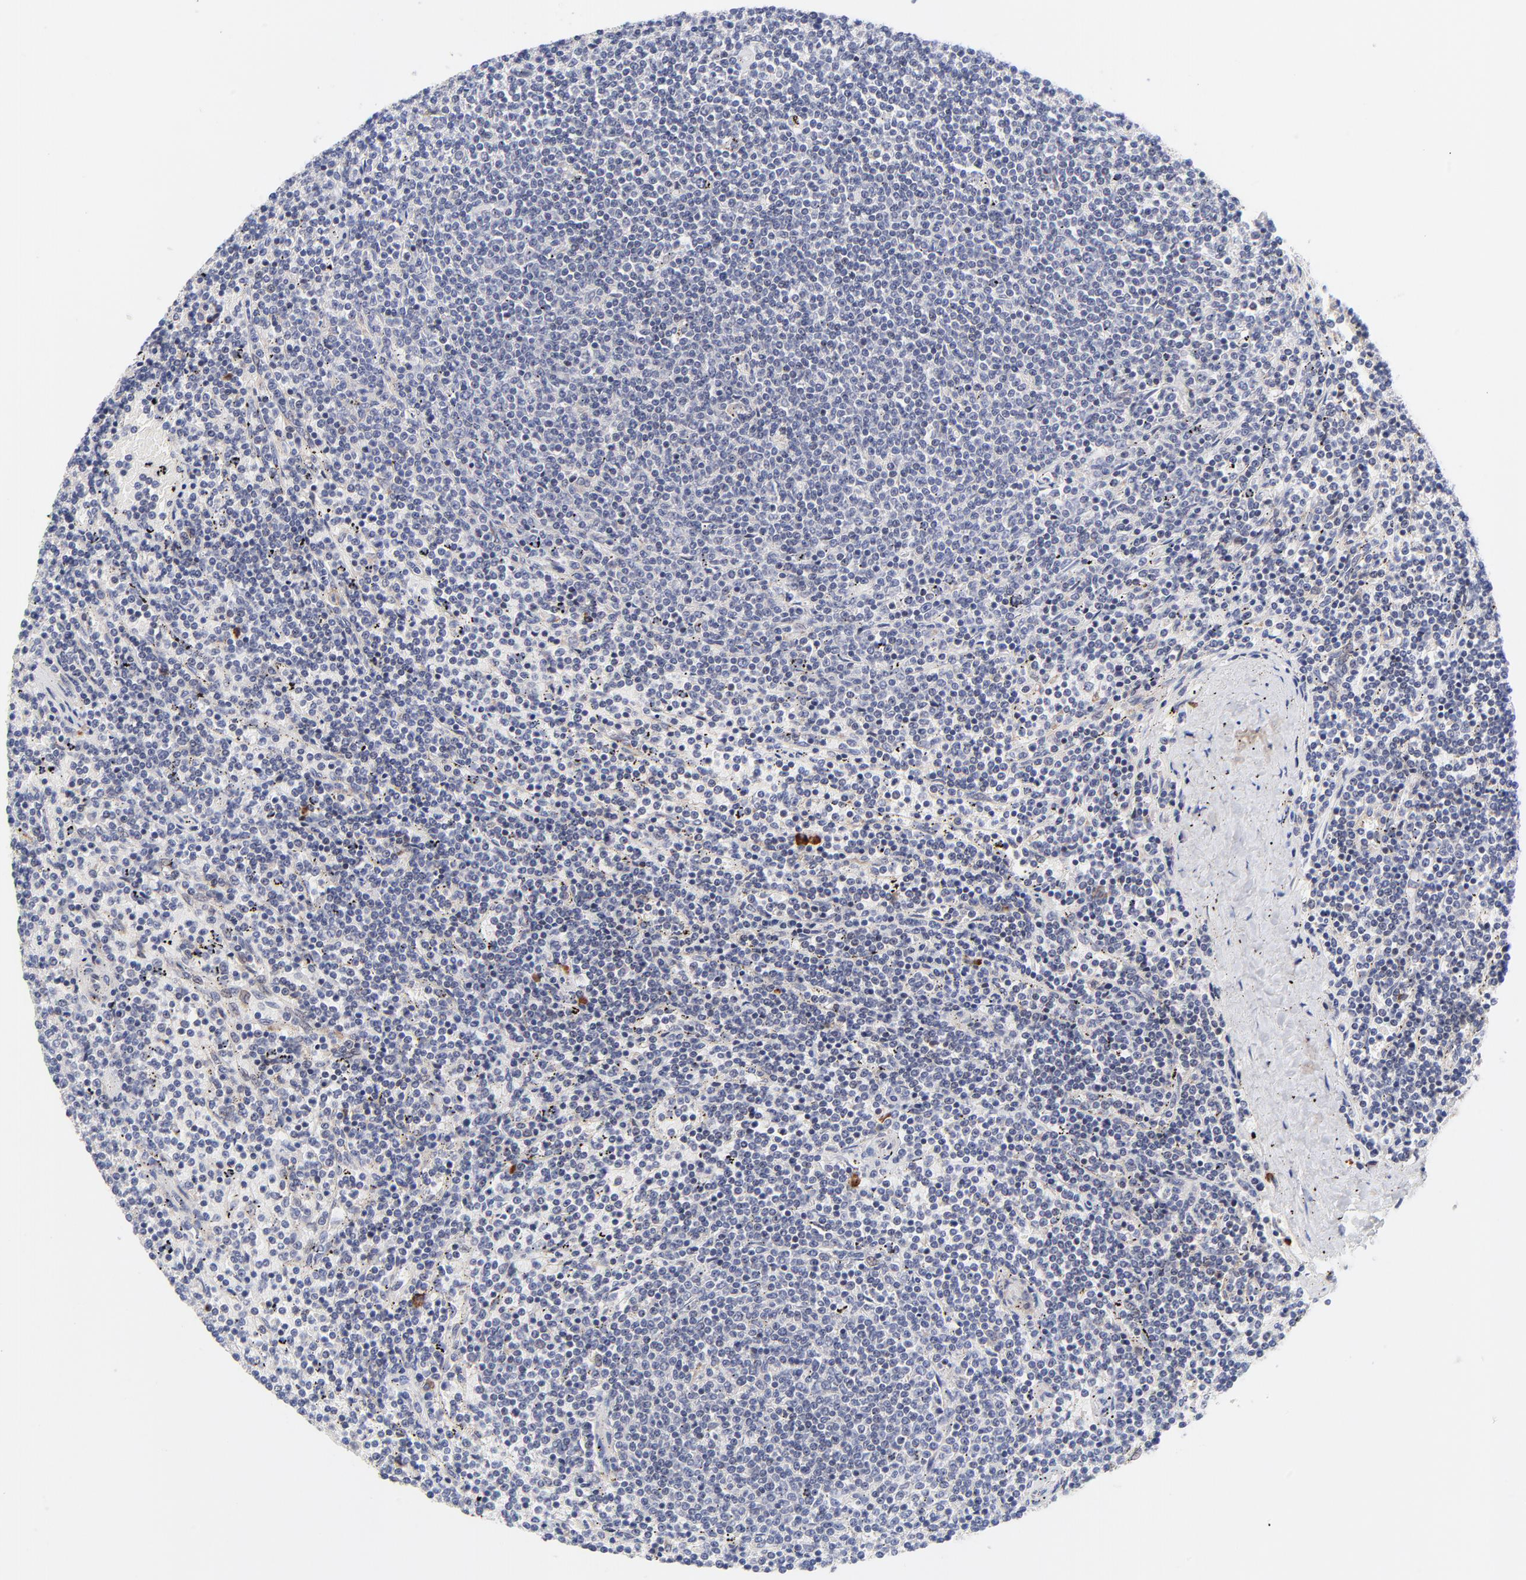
{"staining": {"intensity": "strong", "quantity": "<25%", "location": "cytoplasmic/membranous"}, "tissue": "lymphoma", "cell_type": "Tumor cells", "image_type": "cancer", "snomed": [{"axis": "morphology", "description": "Malignant lymphoma, non-Hodgkin's type, Low grade"}, {"axis": "topography", "description": "Spleen"}], "caption": "Human low-grade malignant lymphoma, non-Hodgkin's type stained with a protein marker displays strong staining in tumor cells.", "gene": "AFF2", "patient": {"sex": "female", "age": 50}}